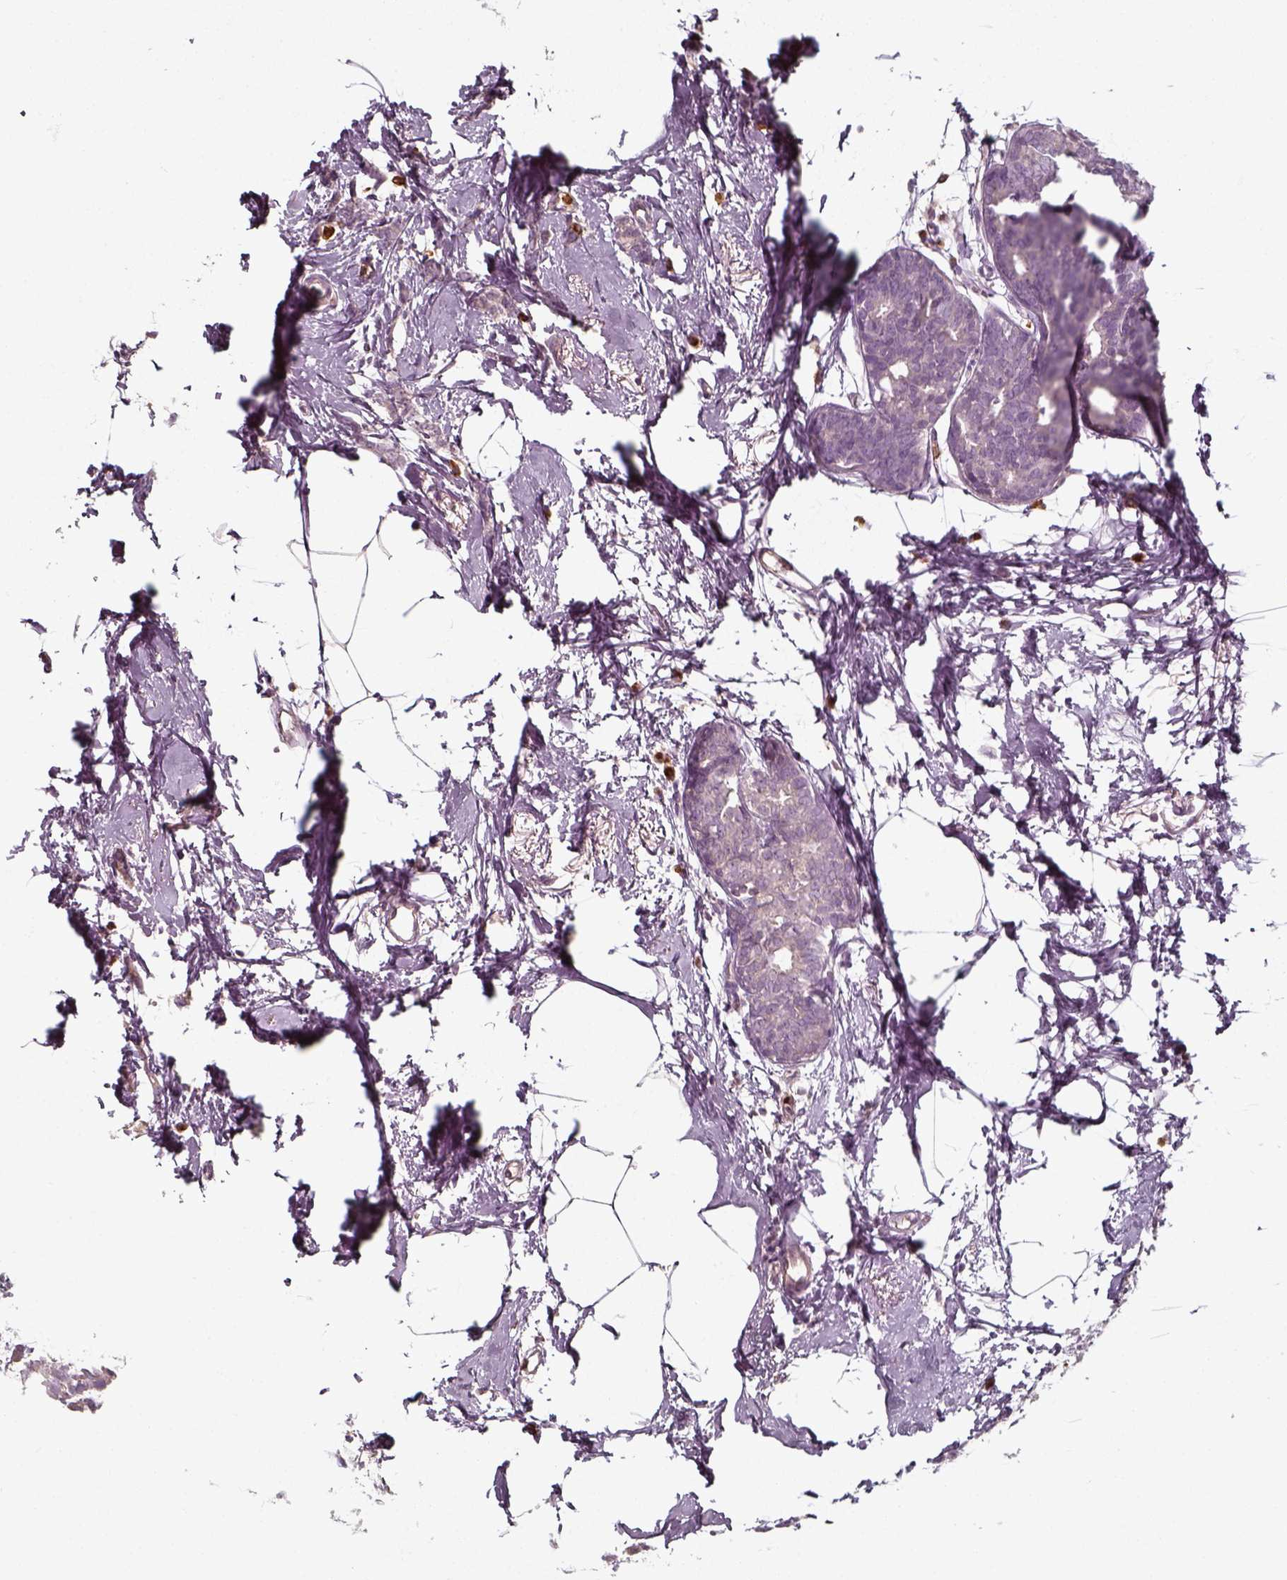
{"staining": {"intensity": "negative", "quantity": "none", "location": "none"}, "tissue": "breast cancer", "cell_type": "Tumor cells", "image_type": "cancer", "snomed": [{"axis": "morphology", "description": "Duct carcinoma"}, {"axis": "topography", "description": "Breast"}], "caption": "High power microscopy histopathology image of an immunohistochemistry micrograph of breast cancer (invasive ductal carcinoma), revealing no significant positivity in tumor cells.", "gene": "UNC13D", "patient": {"sex": "female", "age": 40}}